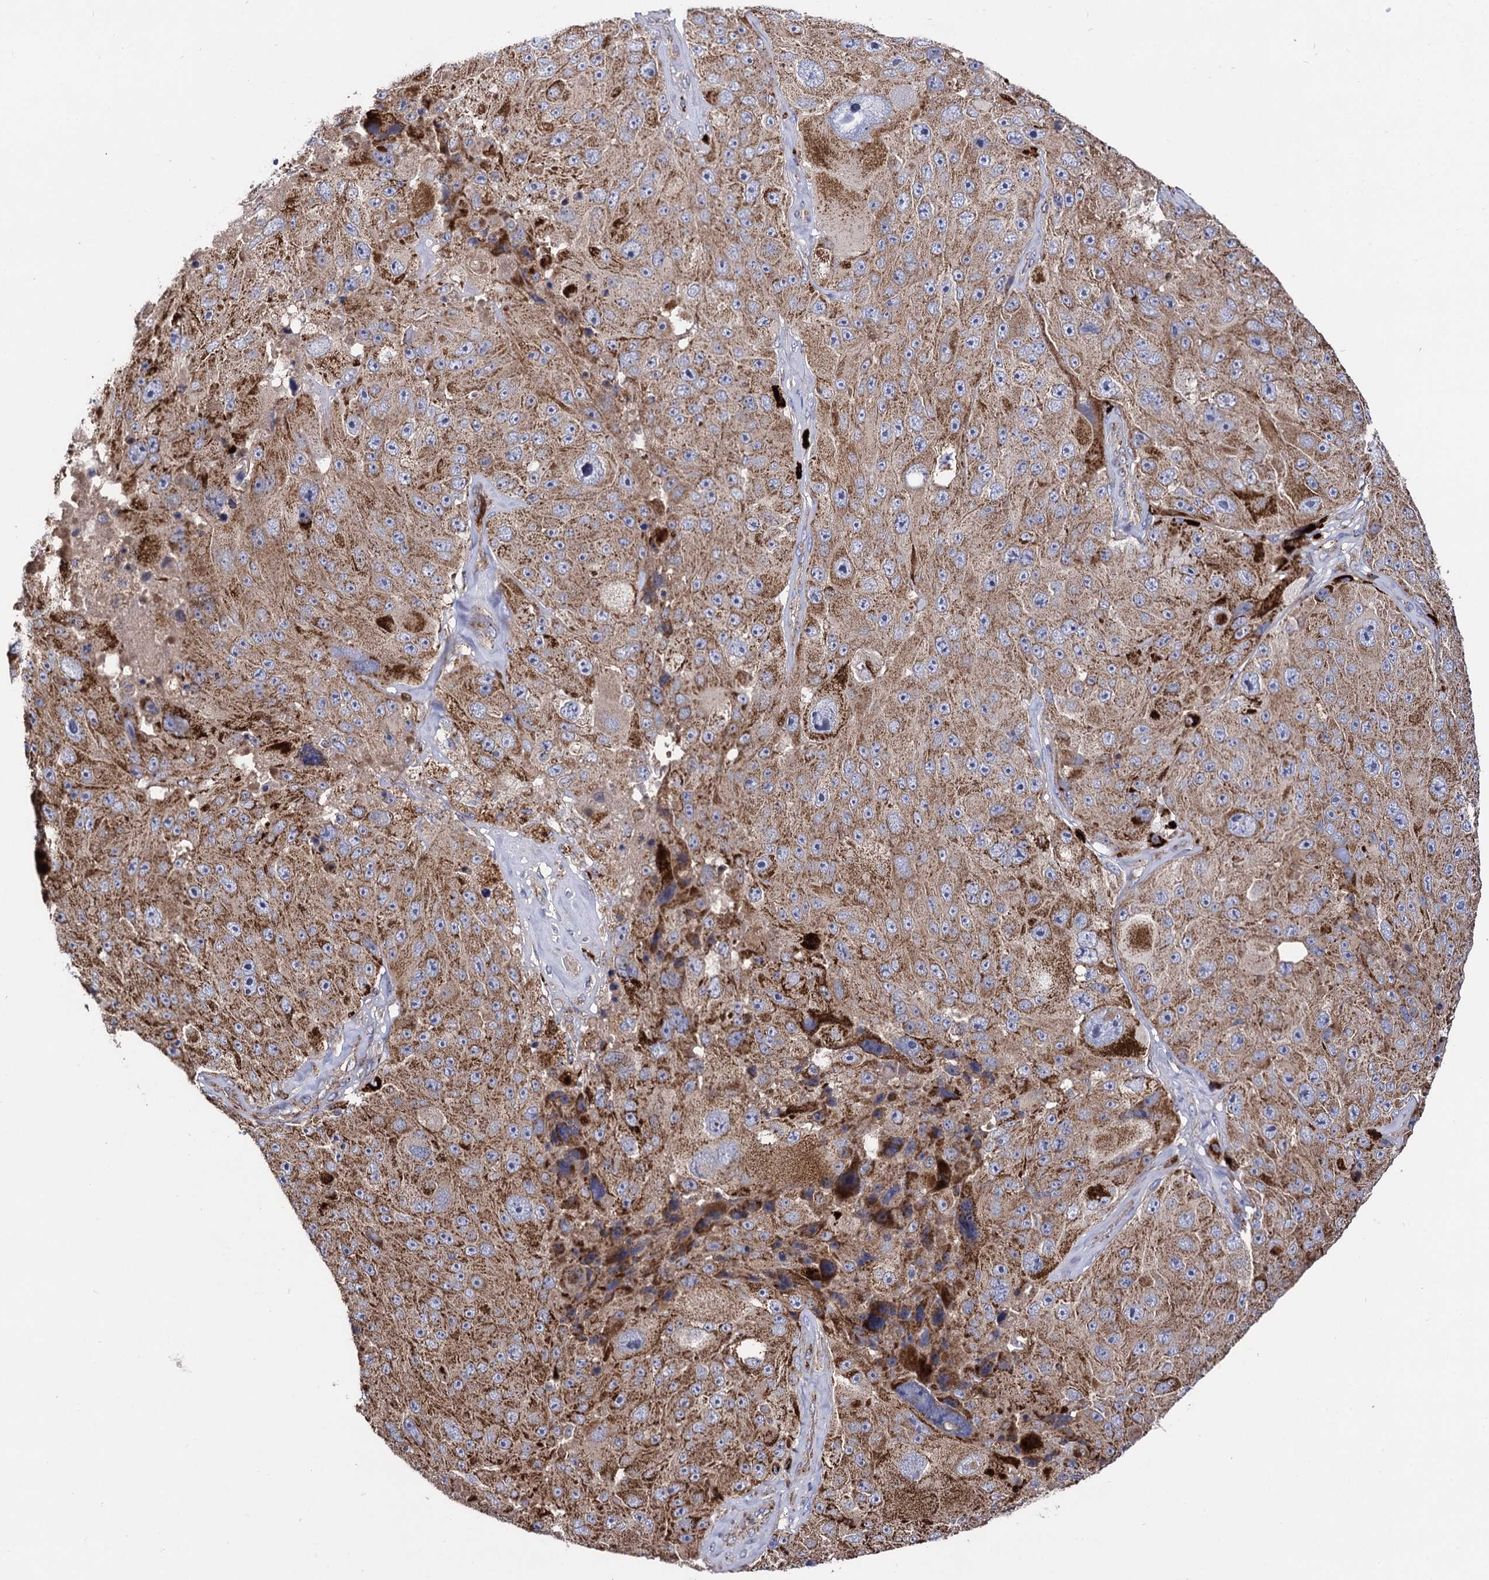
{"staining": {"intensity": "strong", "quantity": ">75%", "location": "cytoplasmic/membranous"}, "tissue": "melanoma", "cell_type": "Tumor cells", "image_type": "cancer", "snomed": [{"axis": "morphology", "description": "Malignant melanoma, Metastatic site"}, {"axis": "topography", "description": "Lymph node"}], "caption": "Immunohistochemistry (IHC) micrograph of human malignant melanoma (metastatic site) stained for a protein (brown), which displays high levels of strong cytoplasmic/membranous positivity in approximately >75% of tumor cells.", "gene": "IQCH", "patient": {"sex": "male", "age": 62}}